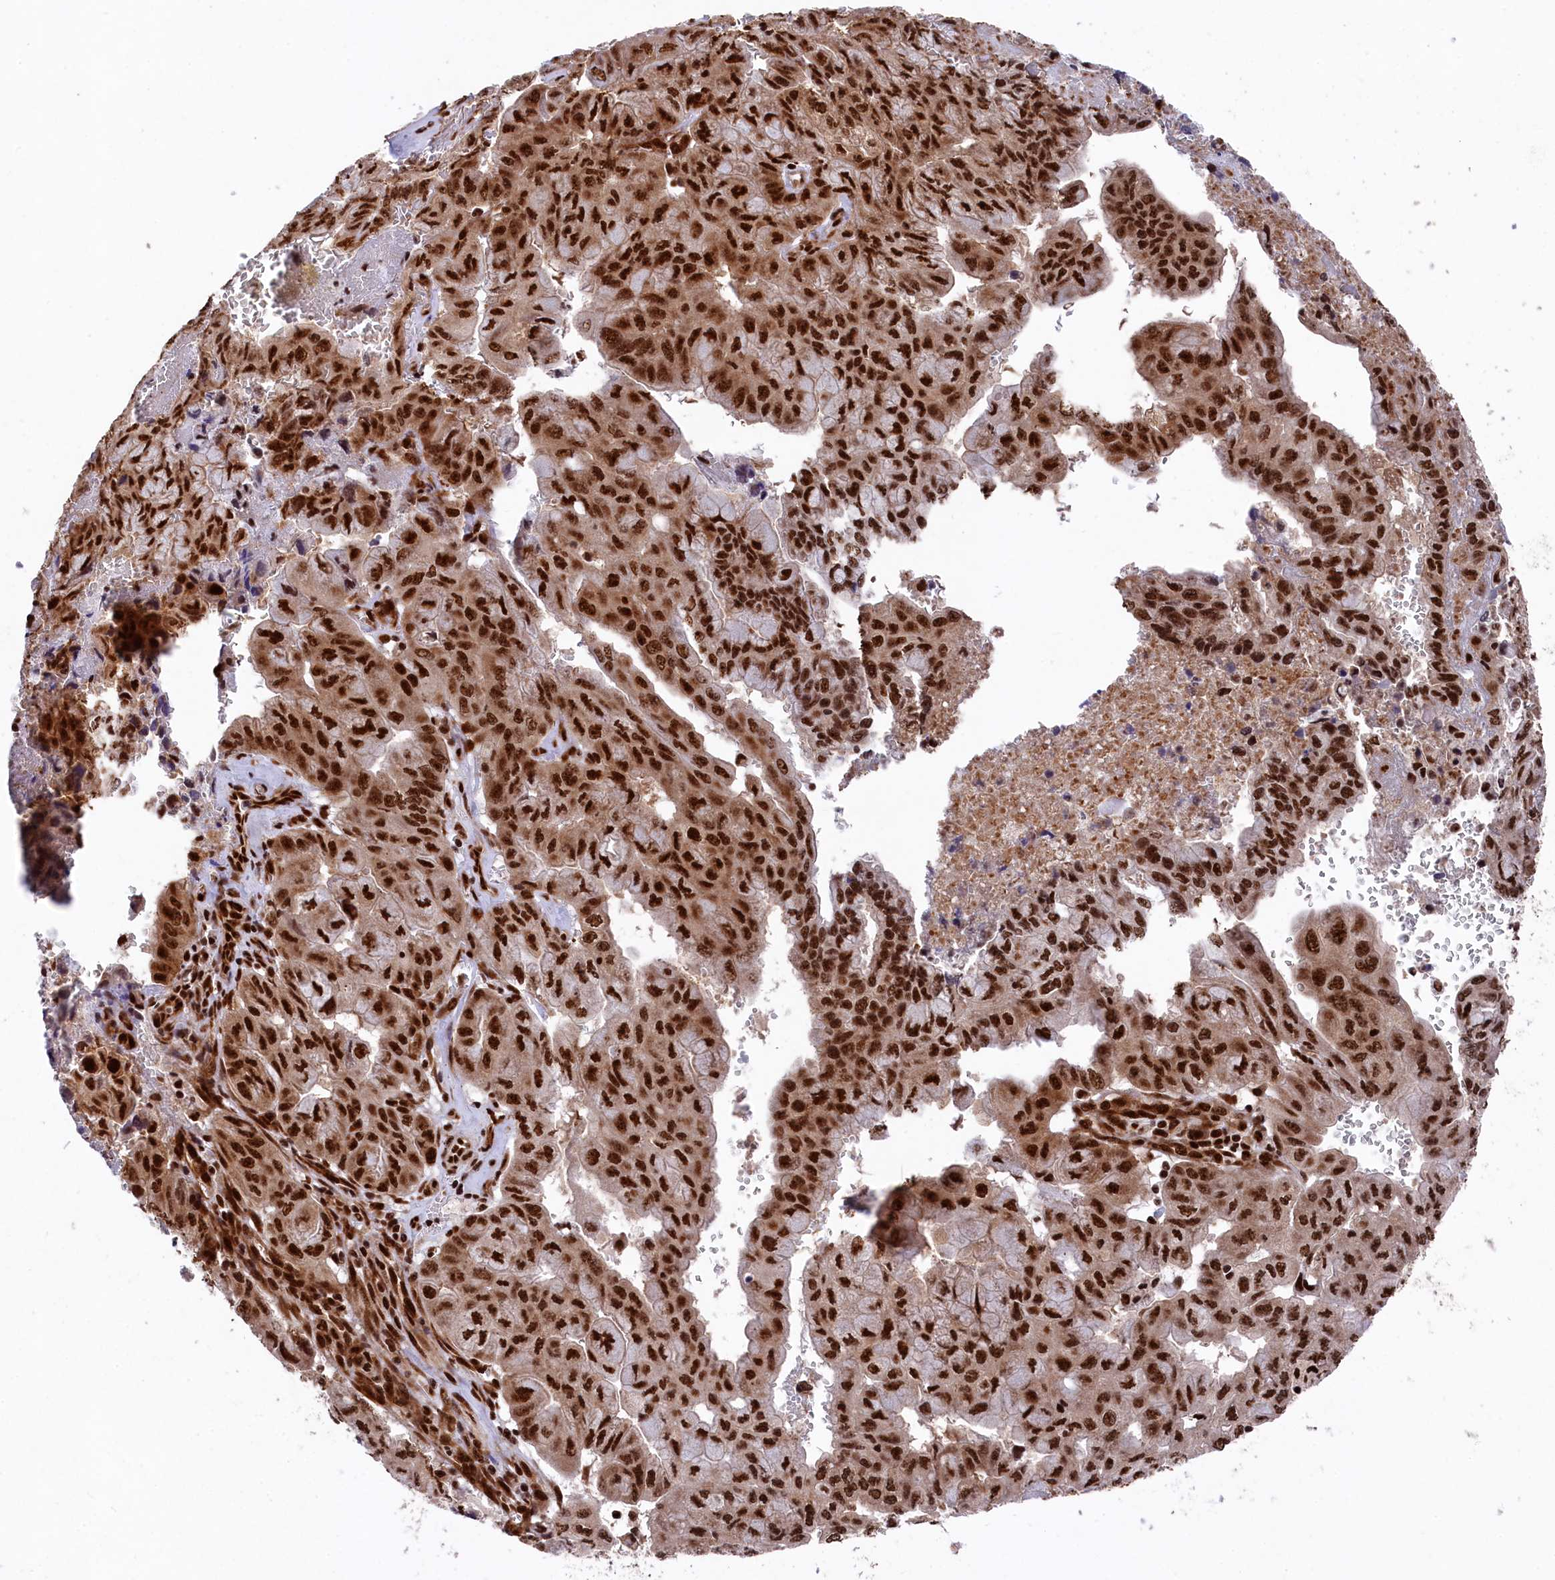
{"staining": {"intensity": "strong", "quantity": ">75%", "location": "nuclear"}, "tissue": "pancreatic cancer", "cell_type": "Tumor cells", "image_type": "cancer", "snomed": [{"axis": "morphology", "description": "Adenocarcinoma, NOS"}, {"axis": "topography", "description": "Pancreas"}], "caption": "Immunohistochemistry (IHC) photomicrograph of neoplastic tissue: human adenocarcinoma (pancreatic) stained using immunohistochemistry demonstrates high levels of strong protein expression localized specifically in the nuclear of tumor cells, appearing as a nuclear brown color.", "gene": "PRPF31", "patient": {"sex": "male", "age": 51}}